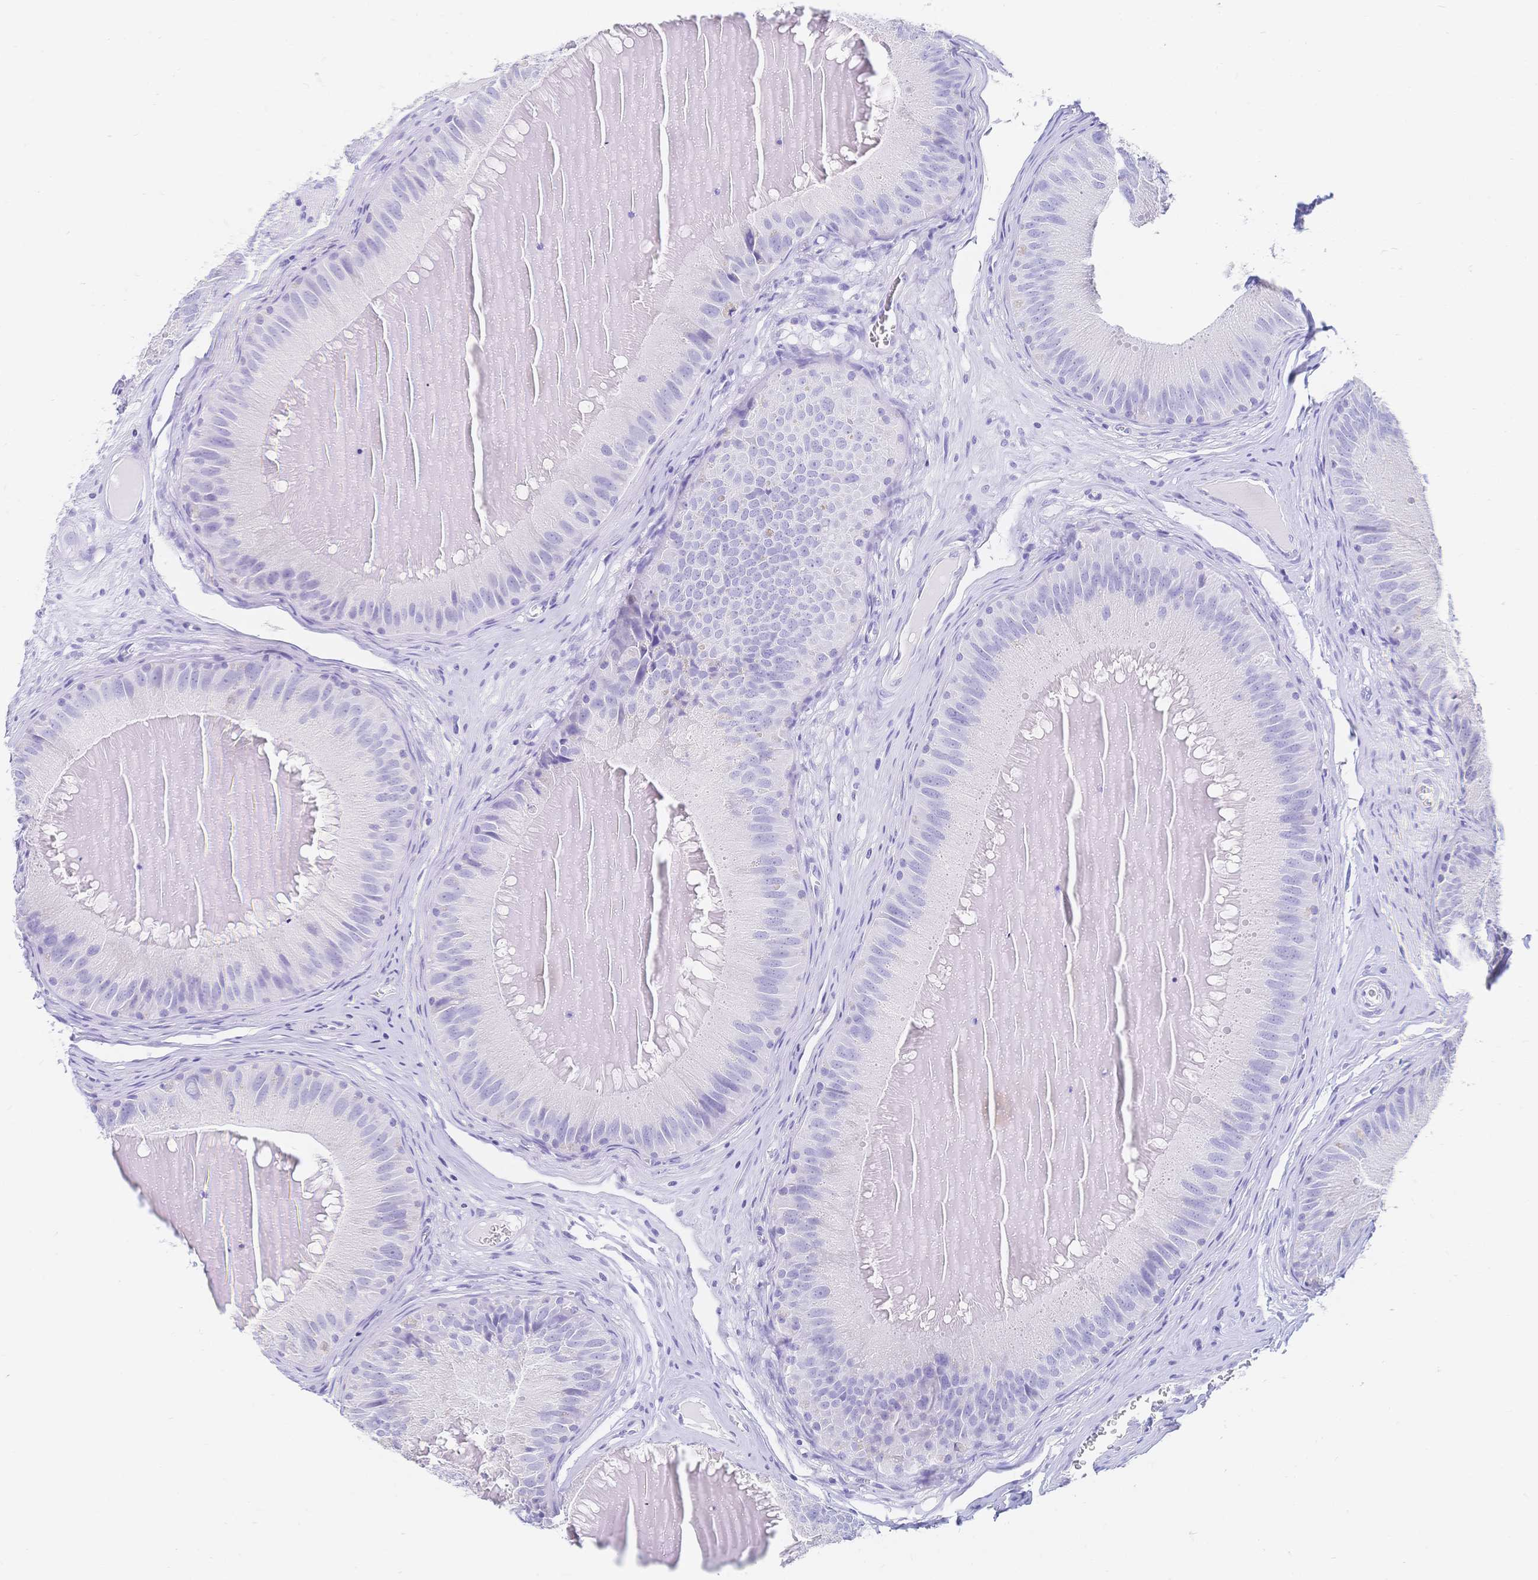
{"staining": {"intensity": "negative", "quantity": "none", "location": "none"}, "tissue": "epididymis", "cell_type": "Glandular cells", "image_type": "normal", "snomed": [{"axis": "morphology", "description": "Normal tissue, NOS"}, {"axis": "topography", "description": "Epididymis, spermatic cord, NOS"}], "caption": "There is no significant expression in glandular cells of epididymis. (Immunohistochemistry, brightfield microscopy, high magnification).", "gene": "MEP1B", "patient": {"sex": "male", "age": 39}}